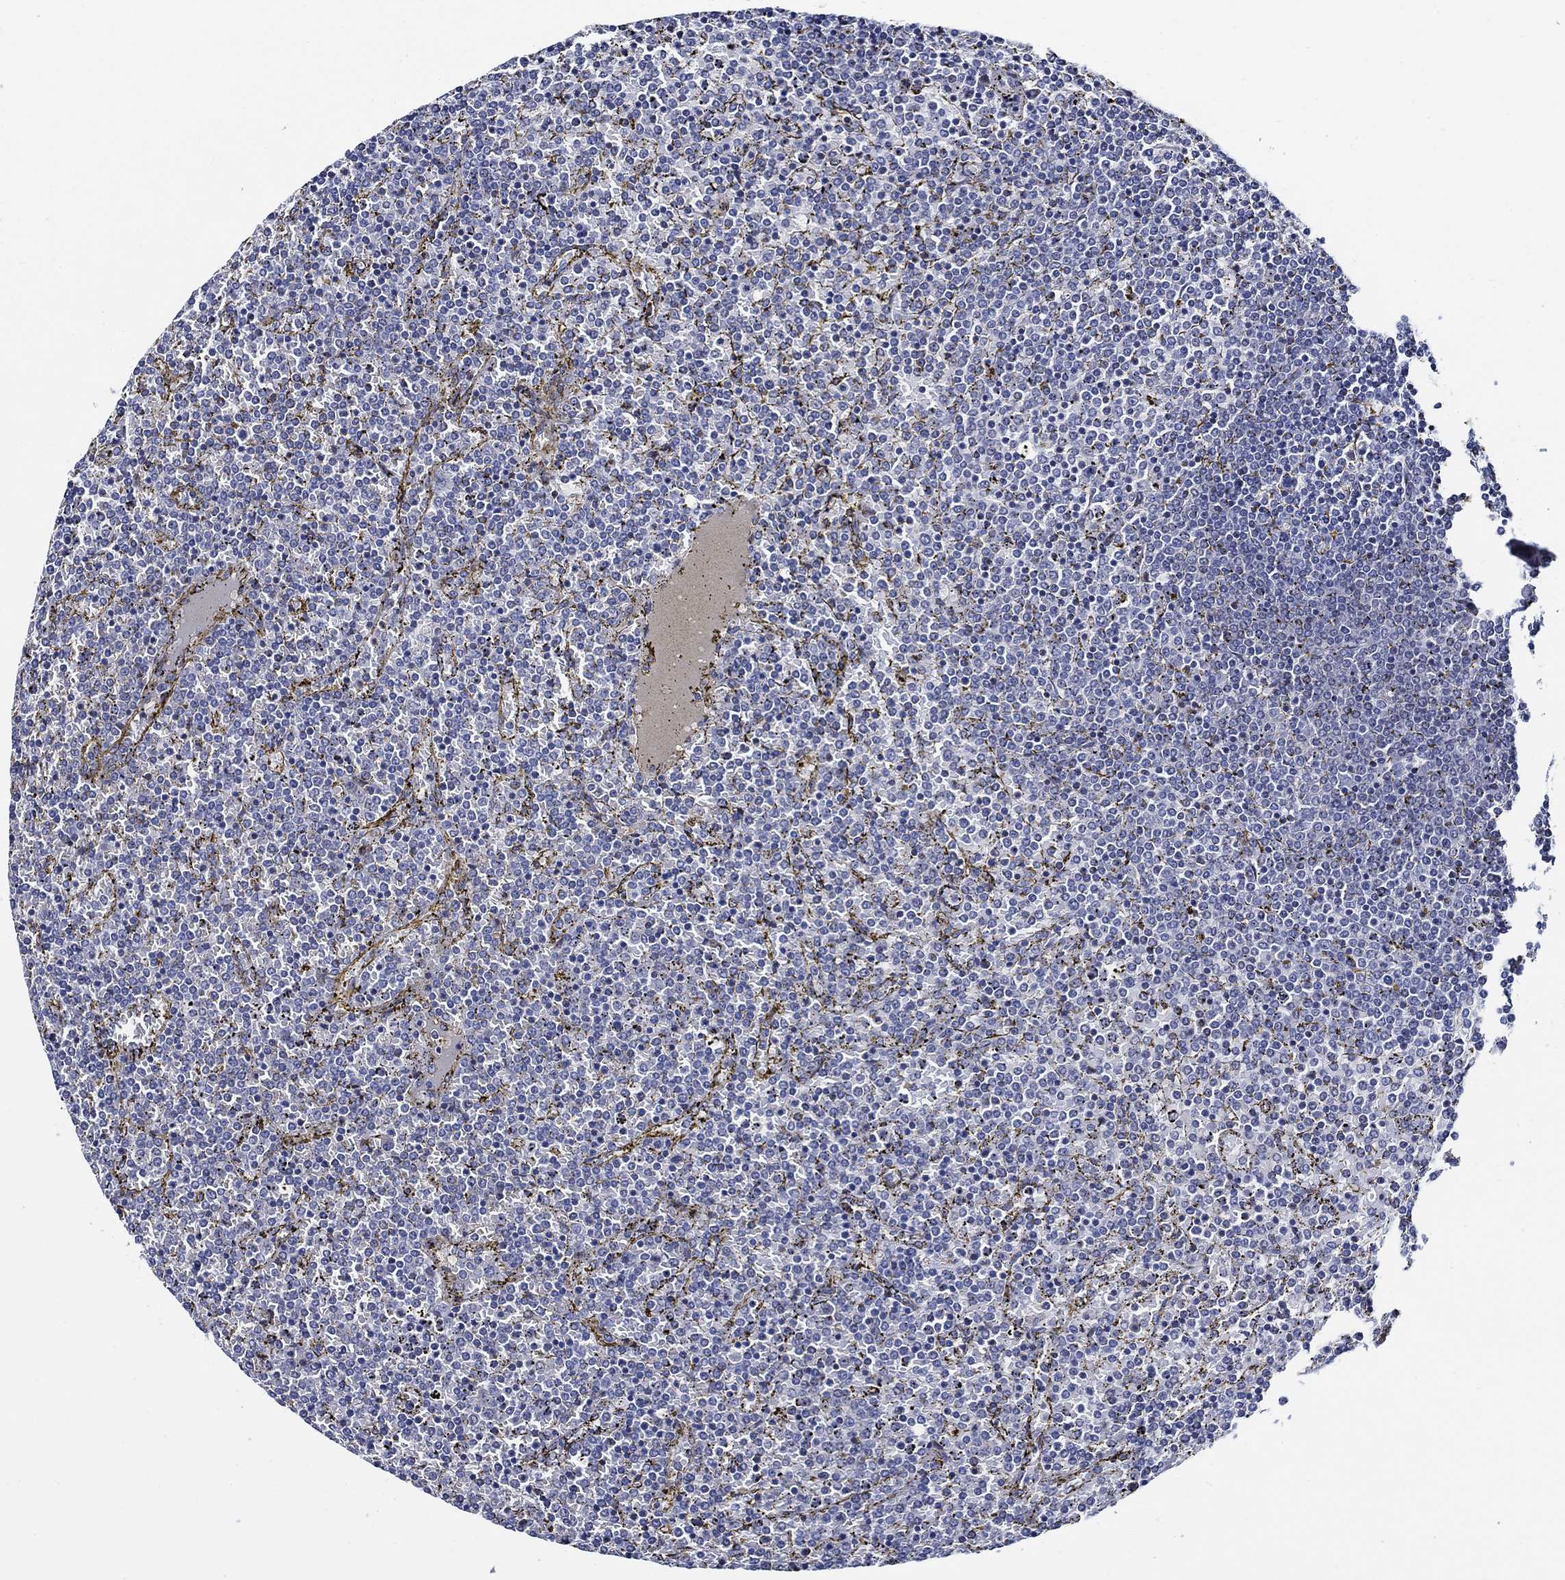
{"staining": {"intensity": "negative", "quantity": "none", "location": "none"}, "tissue": "lymphoma", "cell_type": "Tumor cells", "image_type": "cancer", "snomed": [{"axis": "morphology", "description": "Malignant lymphoma, non-Hodgkin's type, Low grade"}, {"axis": "topography", "description": "Spleen"}], "caption": "This is a photomicrograph of immunohistochemistry staining of malignant lymphoma, non-Hodgkin's type (low-grade), which shows no staining in tumor cells.", "gene": "C8orf48", "patient": {"sex": "female", "age": 77}}